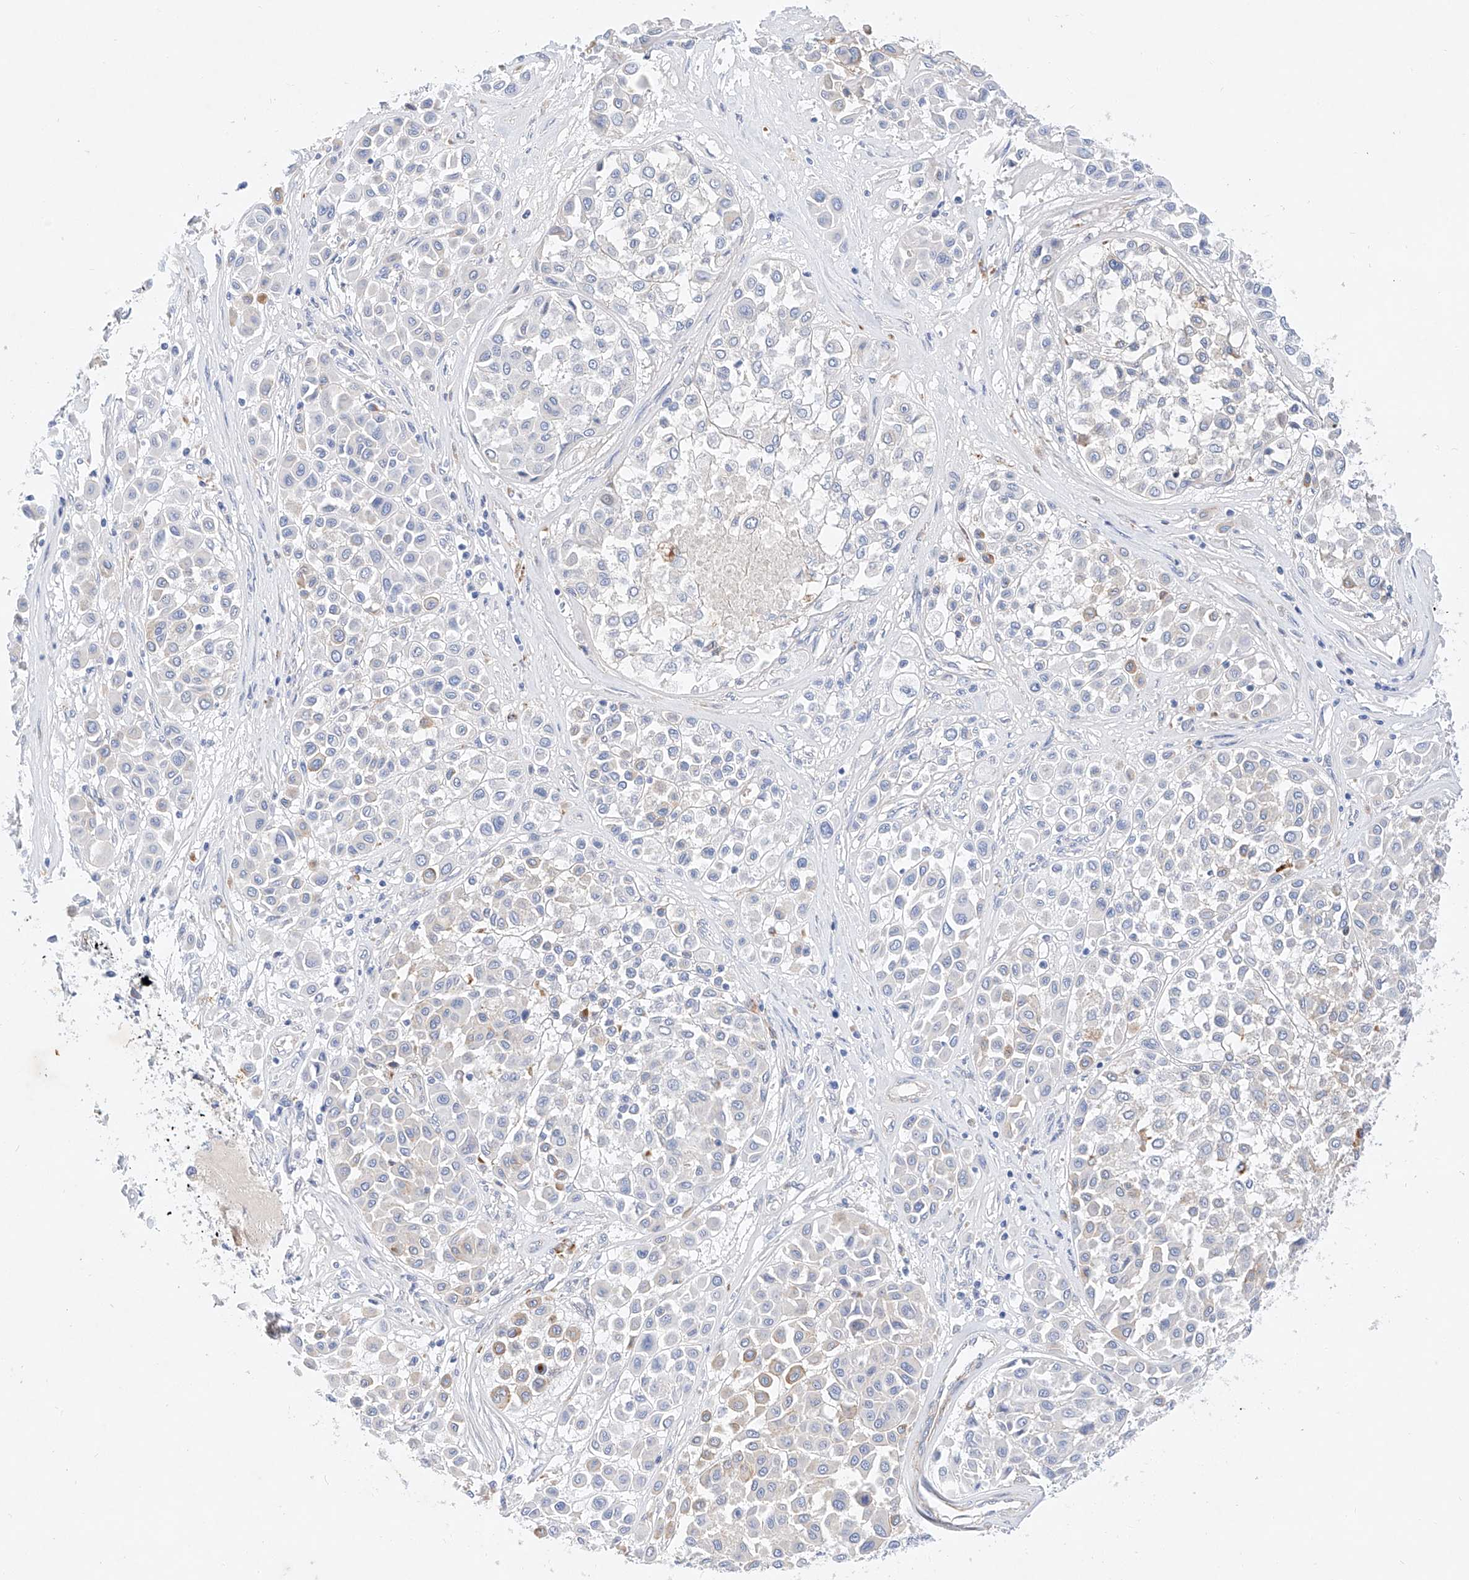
{"staining": {"intensity": "negative", "quantity": "none", "location": "none"}, "tissue": "melanoma", "cell_type": "Tumor cells", "image_type": "cancer", "snomed": [{"axis": "morphology", "description": "Malignant melanoma, Metastatic site"}, {"axis": "topography", "description": "Soft tissue"}], "caption": "Tumor cells show no significant protein expression in melanoma. Brightfield microscopy of immunohistochemistry stained with DAB (3,3'-diaminobenzidine) (brown) and hematoxylin (blue), captured at high magnification.", "gene": "SBSPON", "patient": {"sex": "male", "age": 41}}